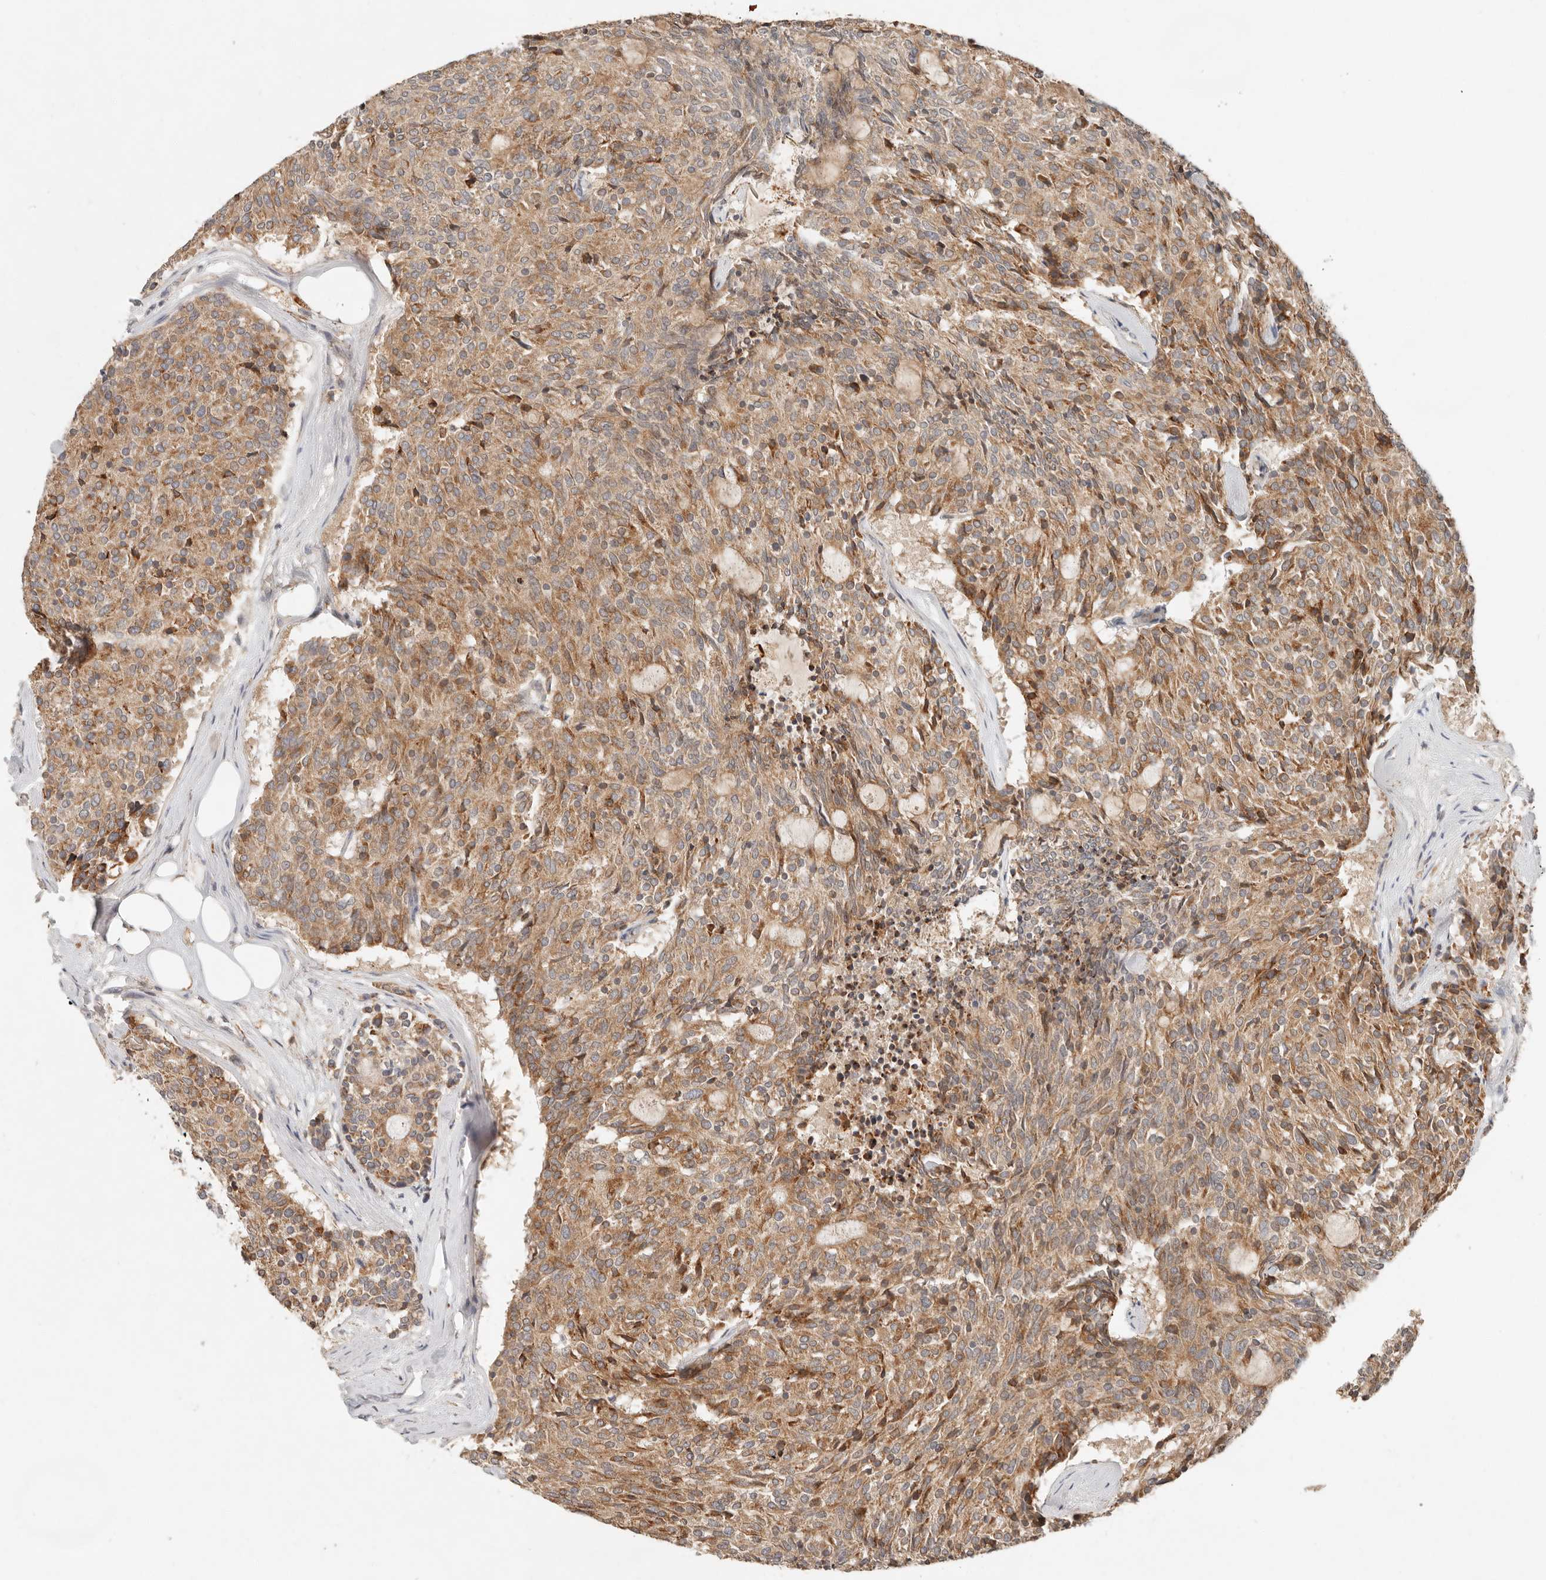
{"staining": {"intensity": "moderate", "quantity": ">75%", "location": "cytoplasmic/membranous"}, "tissue": "carcinoid", "cell_type": "Tumor cells", "image_type": "cancer", "snomed": [{"axis": "morphology", "description": "Carcinoid, malignant, NOS"}, {"axis": "topography", "description": "Pancreas"}], "caption": "Protein staining demonstrates moderate cytoplasmic/membranous staining in approximately >75% of tumor cells in malignant carcinoid.", "gene": "ARHGEF10L", "patient": {"sex": "female", "age": 54}}